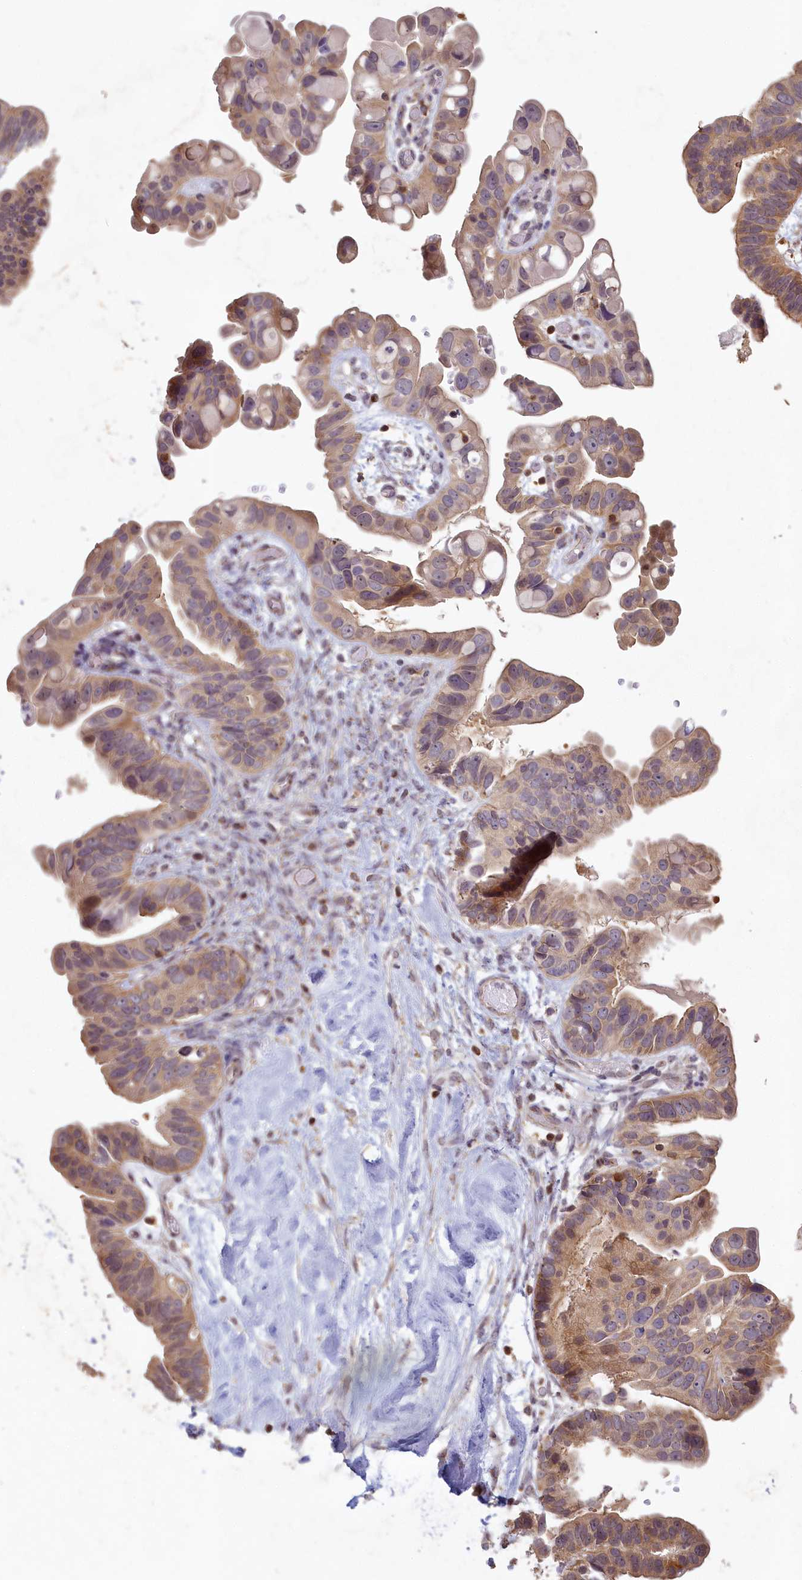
{"staining": {"intensity": "weak", "quantity": ">75%", "location": "cytoplasmic/membranous"}, "tissue": "ovarian cancer", "cell_type": "Tumor cells", "image_type": "cancer", "snomed": [{"axis": "morphology", "description": "Cystadenocarcinoma, serous, NOS"}, {"axis": "topography", "description": "Ovary"}], "caption": "Immunohistochemistry (IHC) (DAB (3,3'-diaminobenzidine)) staining of serous cystadenocarcinoma (ovarian) displays weak cytoplasmic/membranous protein staining in approximately >75% of tumor cells.", "gene": "MADD", "patient": {"sex": "female", "age": 56}}